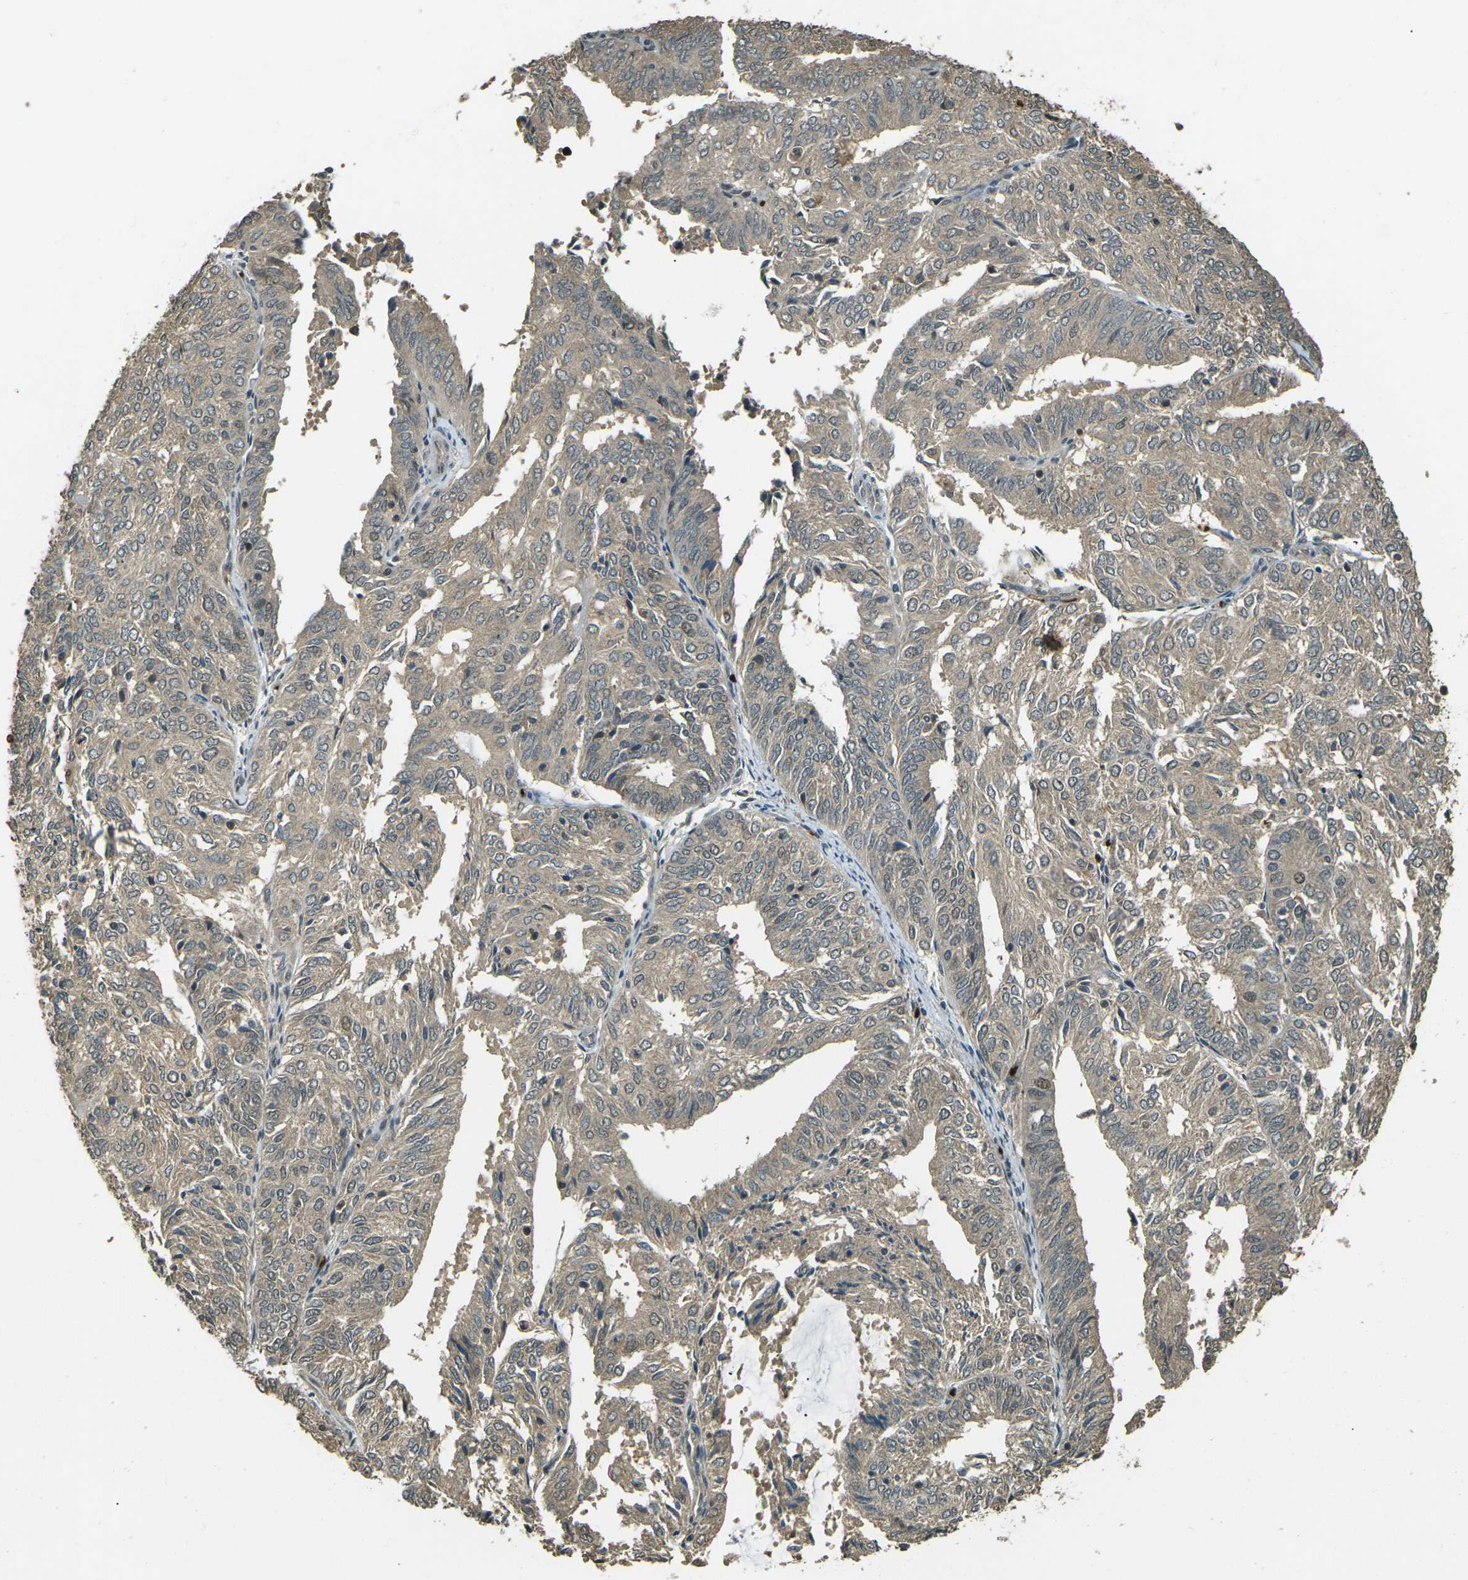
{"staining": {"intensity": "moderate", "quantity": ">75%", "location": "cytoplasmic/membranous"}, "tissue": "endometrial cancer", "cell_type": "Tumor cells", "image_type": "cancer", "snomed": [{"axis": "morphology", "description": "Adenocarcinoma, NOS"}, {"axis": "topography", "description": "Uterus"}], "caption": "This photomicrograph demonstrates immunohistochemistry (IHC) staining of human adenocarcinoma (endometrial), with medium moderate cytoplasmic/membranous positivity in about >75% of tumor cells.", "gene": "TOR1A", "patient": {"sex": "female", "age": 60}}